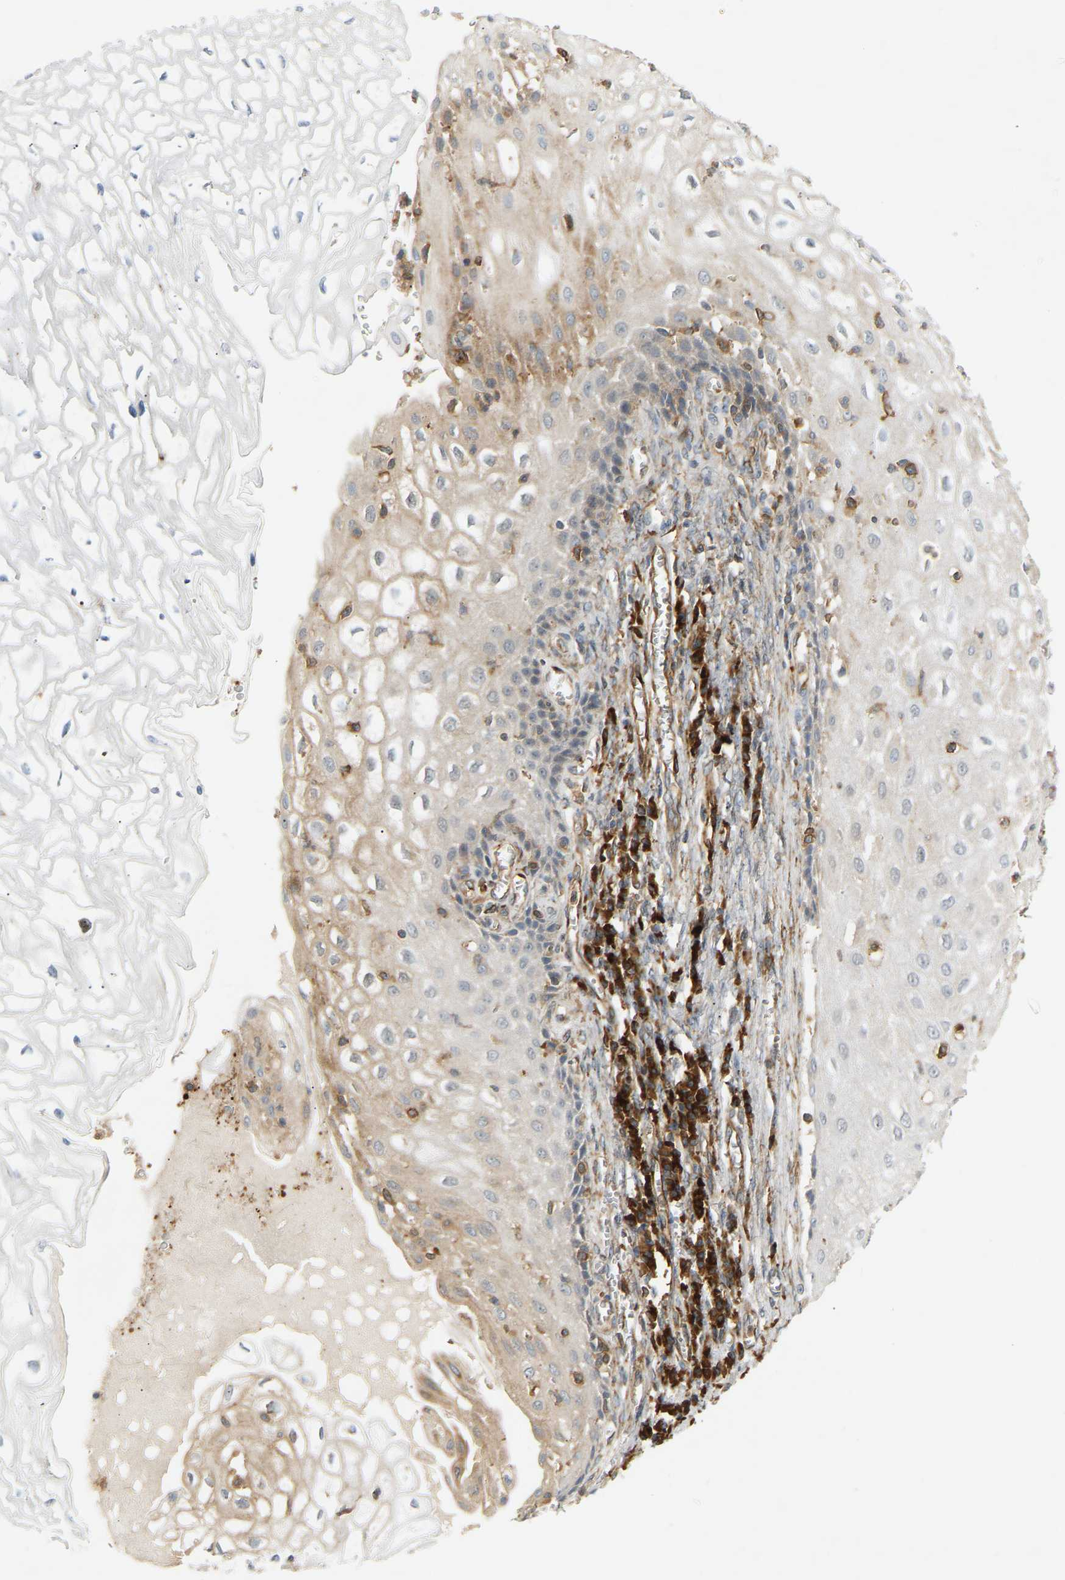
{"staining": {"intensity": "moderate", "quantity": "<25%", "location": "cytoplasmic/membranous"}, "tissue": "cervical cancer", "cell_type": "Tumor cells", "image_type": "cancer", "snomed": [{"axis": "morphology", "description": "Adenocarcinoma, NOS"}, {"axis": "topography", "description": "Cervix"}], "caption": "The immunohistochemical stain labels moderate cytoplasmic/membranous expression in tumor cells of cervical adenocarcinoma tissue. Using DAB (3,3'-diaminobenzidine) (brown) and hematoxylin (blue) stains, captured at high magnification using brightfield microscopy.", "gene": "PLCG2", "patient": {"sex": "female", "age": 44}}